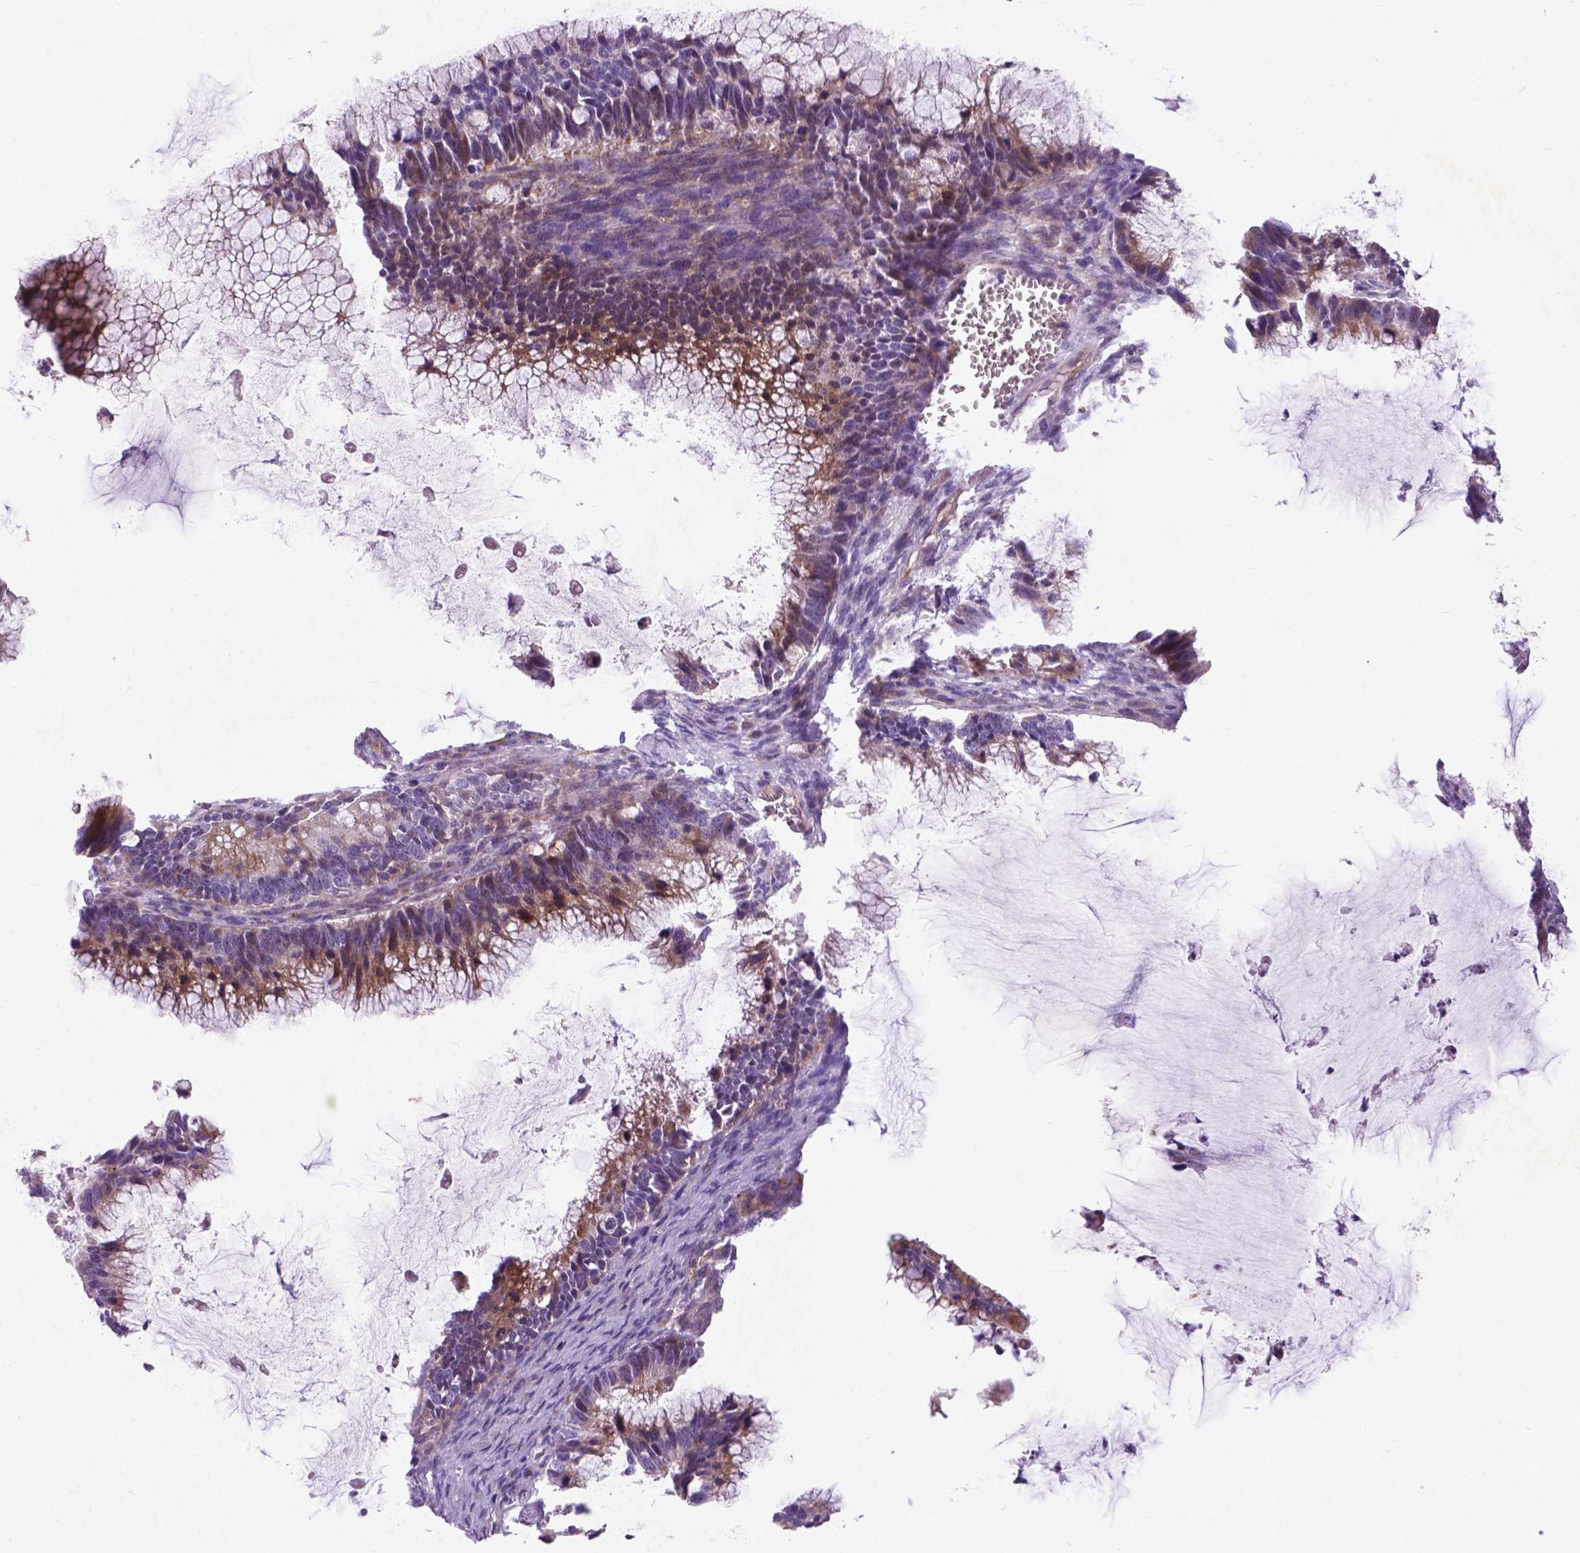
{"staining": {"intensity": "moderate", "quantity": ">75%", "location": "cytoplasmic/membranous"}, "tissue": "ovarian cancer", "cell_type": "Tumor cells", "image_type": "cancer", "snomed": [{"axis": "morphology", "description": "Cystadenocarcinoma, mucinous, NOS"}, {"axis": "topography", "description": "Ovary"}], "caption": "Mucinous cystadenocarcinoma (ovarian) stained with a brown dye reveals moderate cytoplasmic/membranous positive expression in about >75% of tumor cells.", "gene": "ATG4D", "patient": {"sex": "female", "age": 38}}